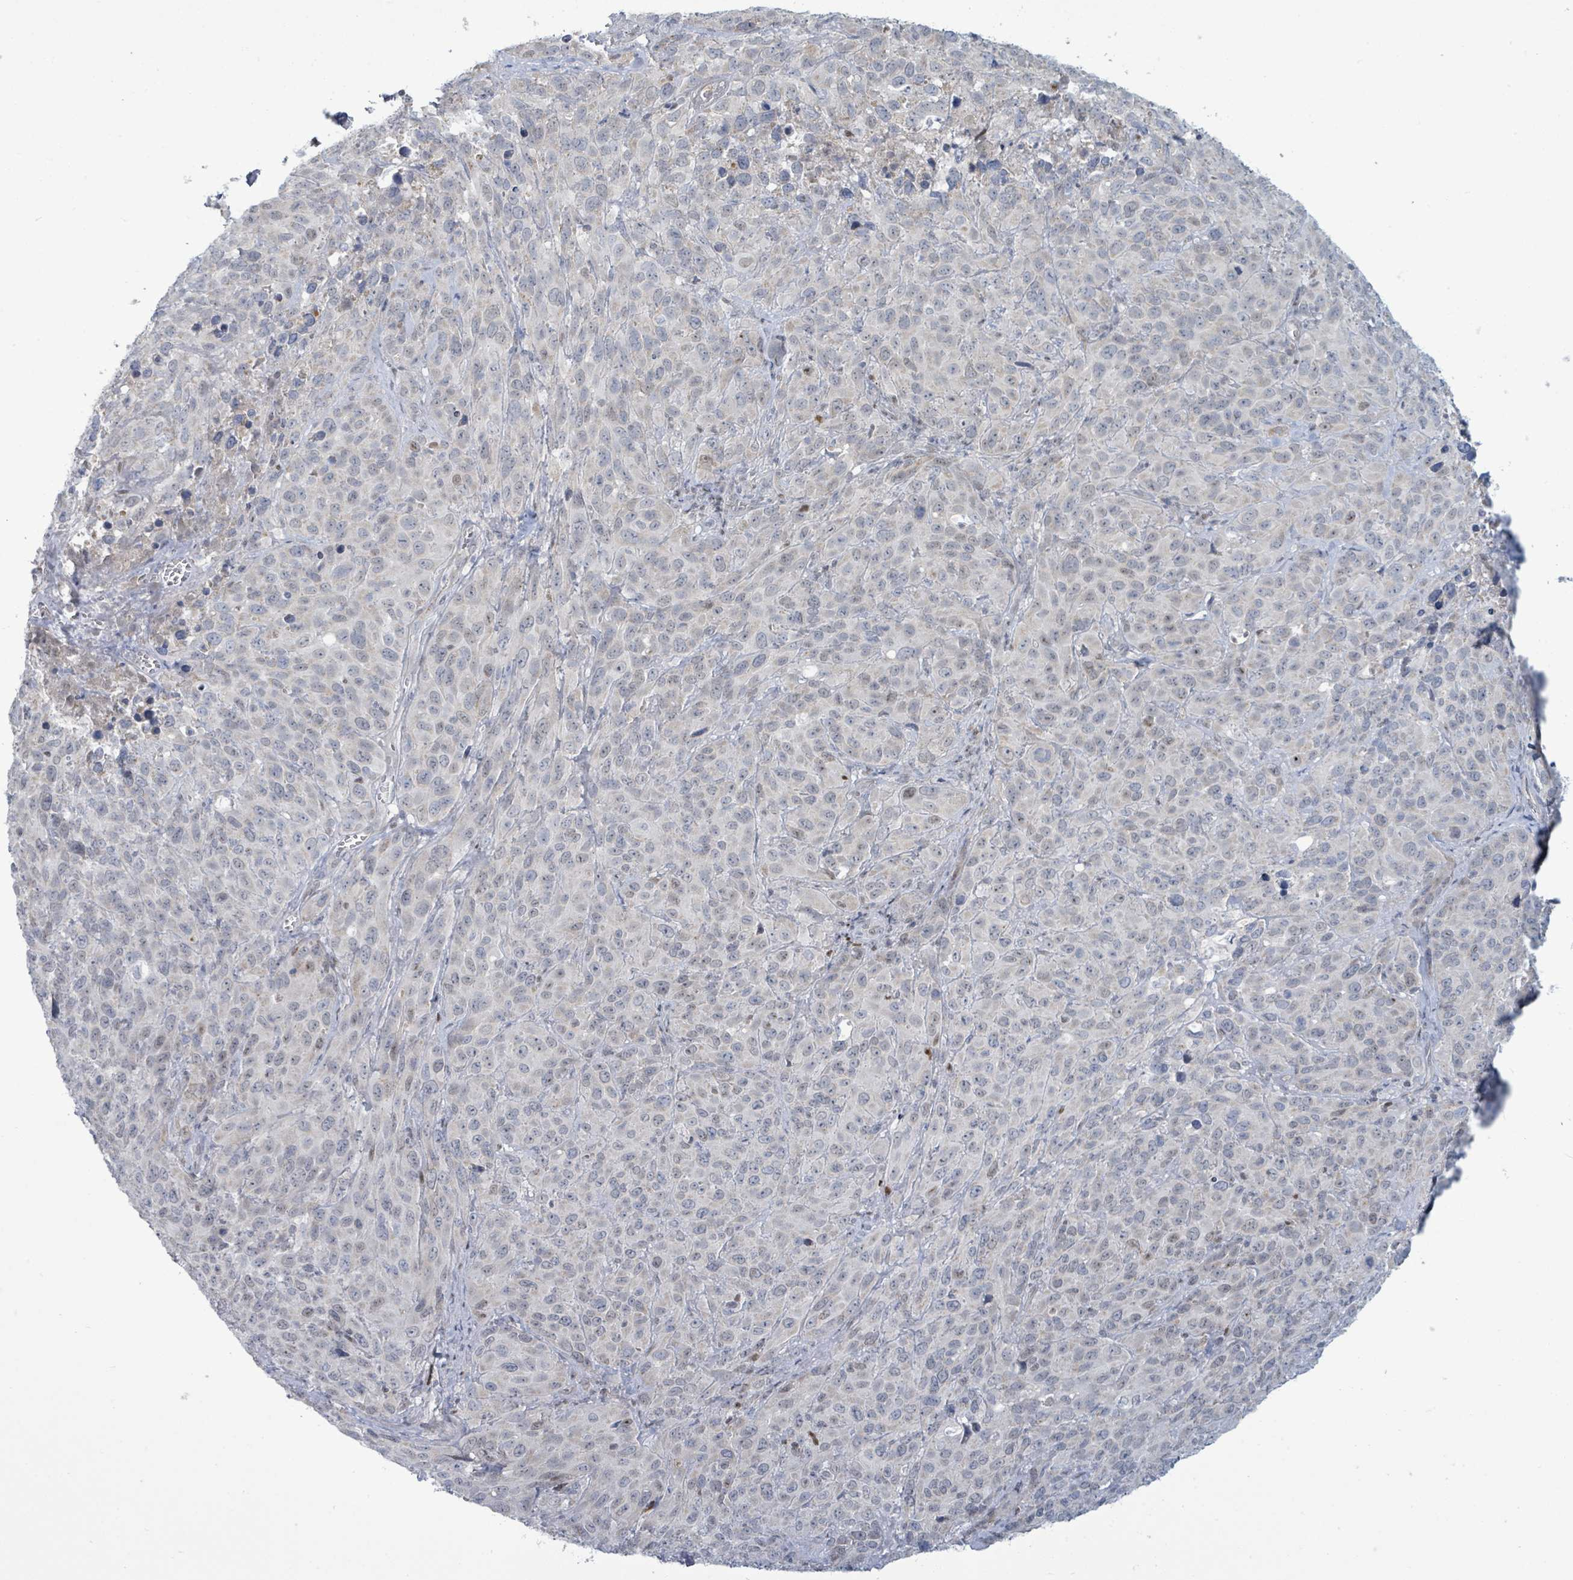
{"staining": {"intensity": "weak", "quantity": "25%-75%", "location": "cytoplasmic/membranous"}, "tissue": "cervical cancer", "cell_type": "Tumor cells", "image_type": "cancer", "snomed": [{"axis": "morphology", "description": "Squamous cell carcinoma, NOS"}, {"axis": "topography", "description": "Cervix"}], "caption": "Cervical cancer was stained to show a protein in brown. There is low levels of weak cytoplasmic/membranous positivity in approximately 25%-75% of tumor cells.", "gene": "ZFPM1", "patient": {"sex": "female", "age": 51}}